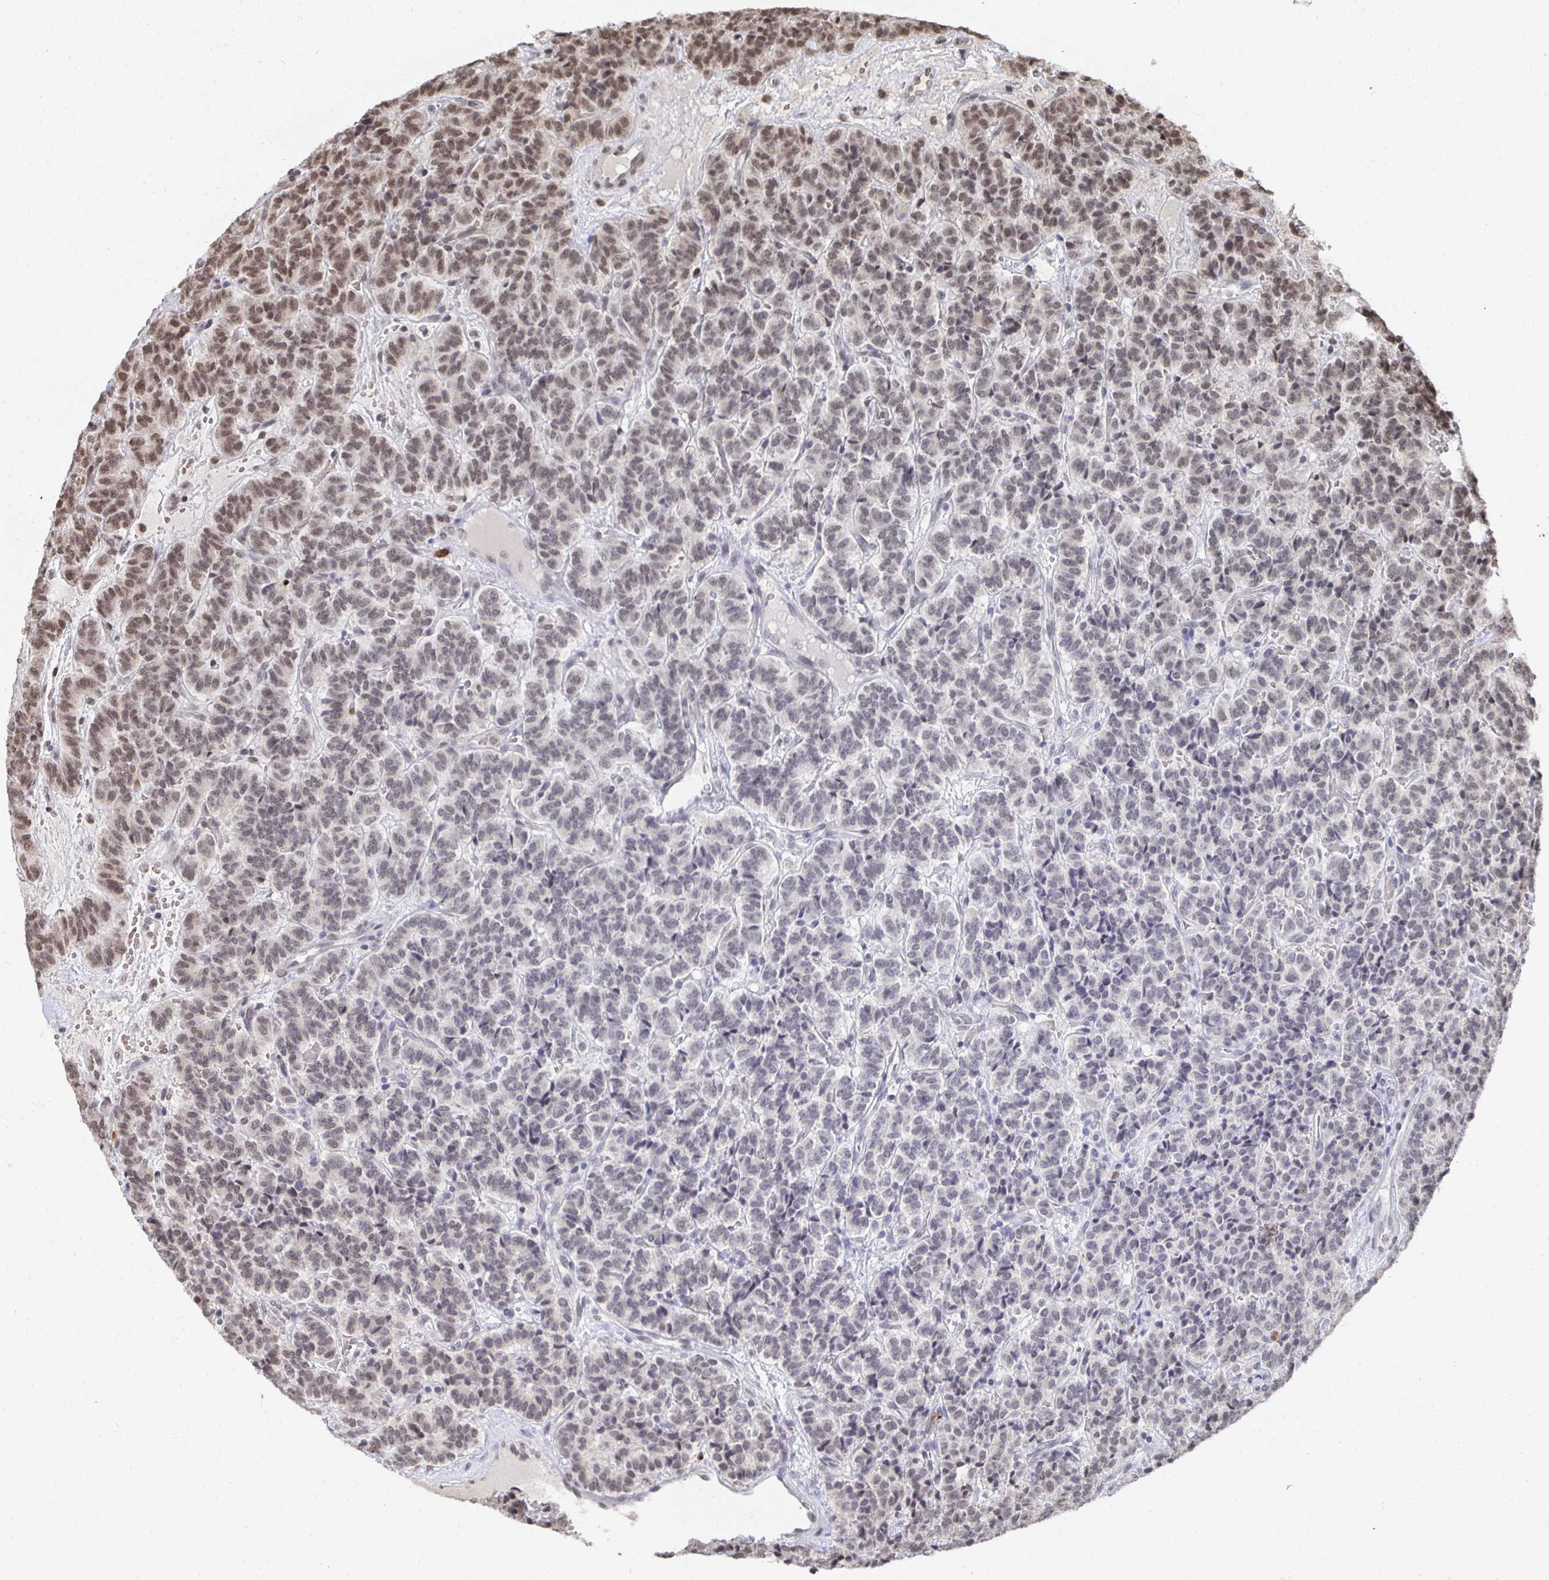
{"staining": {"intensity": "moderate", "quantity": "25%-75%", "location": "nuclear"}, "tissue": "carcinoid", "cell_type": "Tumor cells", "image_type": "cancer", "snomed": [{"axis": "morphology", "description": "Carcinoid, malignant, NOS"}, {"axis": "topography", "description": "Pancreas"}], "caption": "A brown stain highlights moderate nuclear staining of a protein in carcinoid (malignant) tumor cells. (Brightfield microscopy of DAB IHC at high magnification).", "gene": "GTF3C6", "patient": {"sex": "male", "age": 36}}